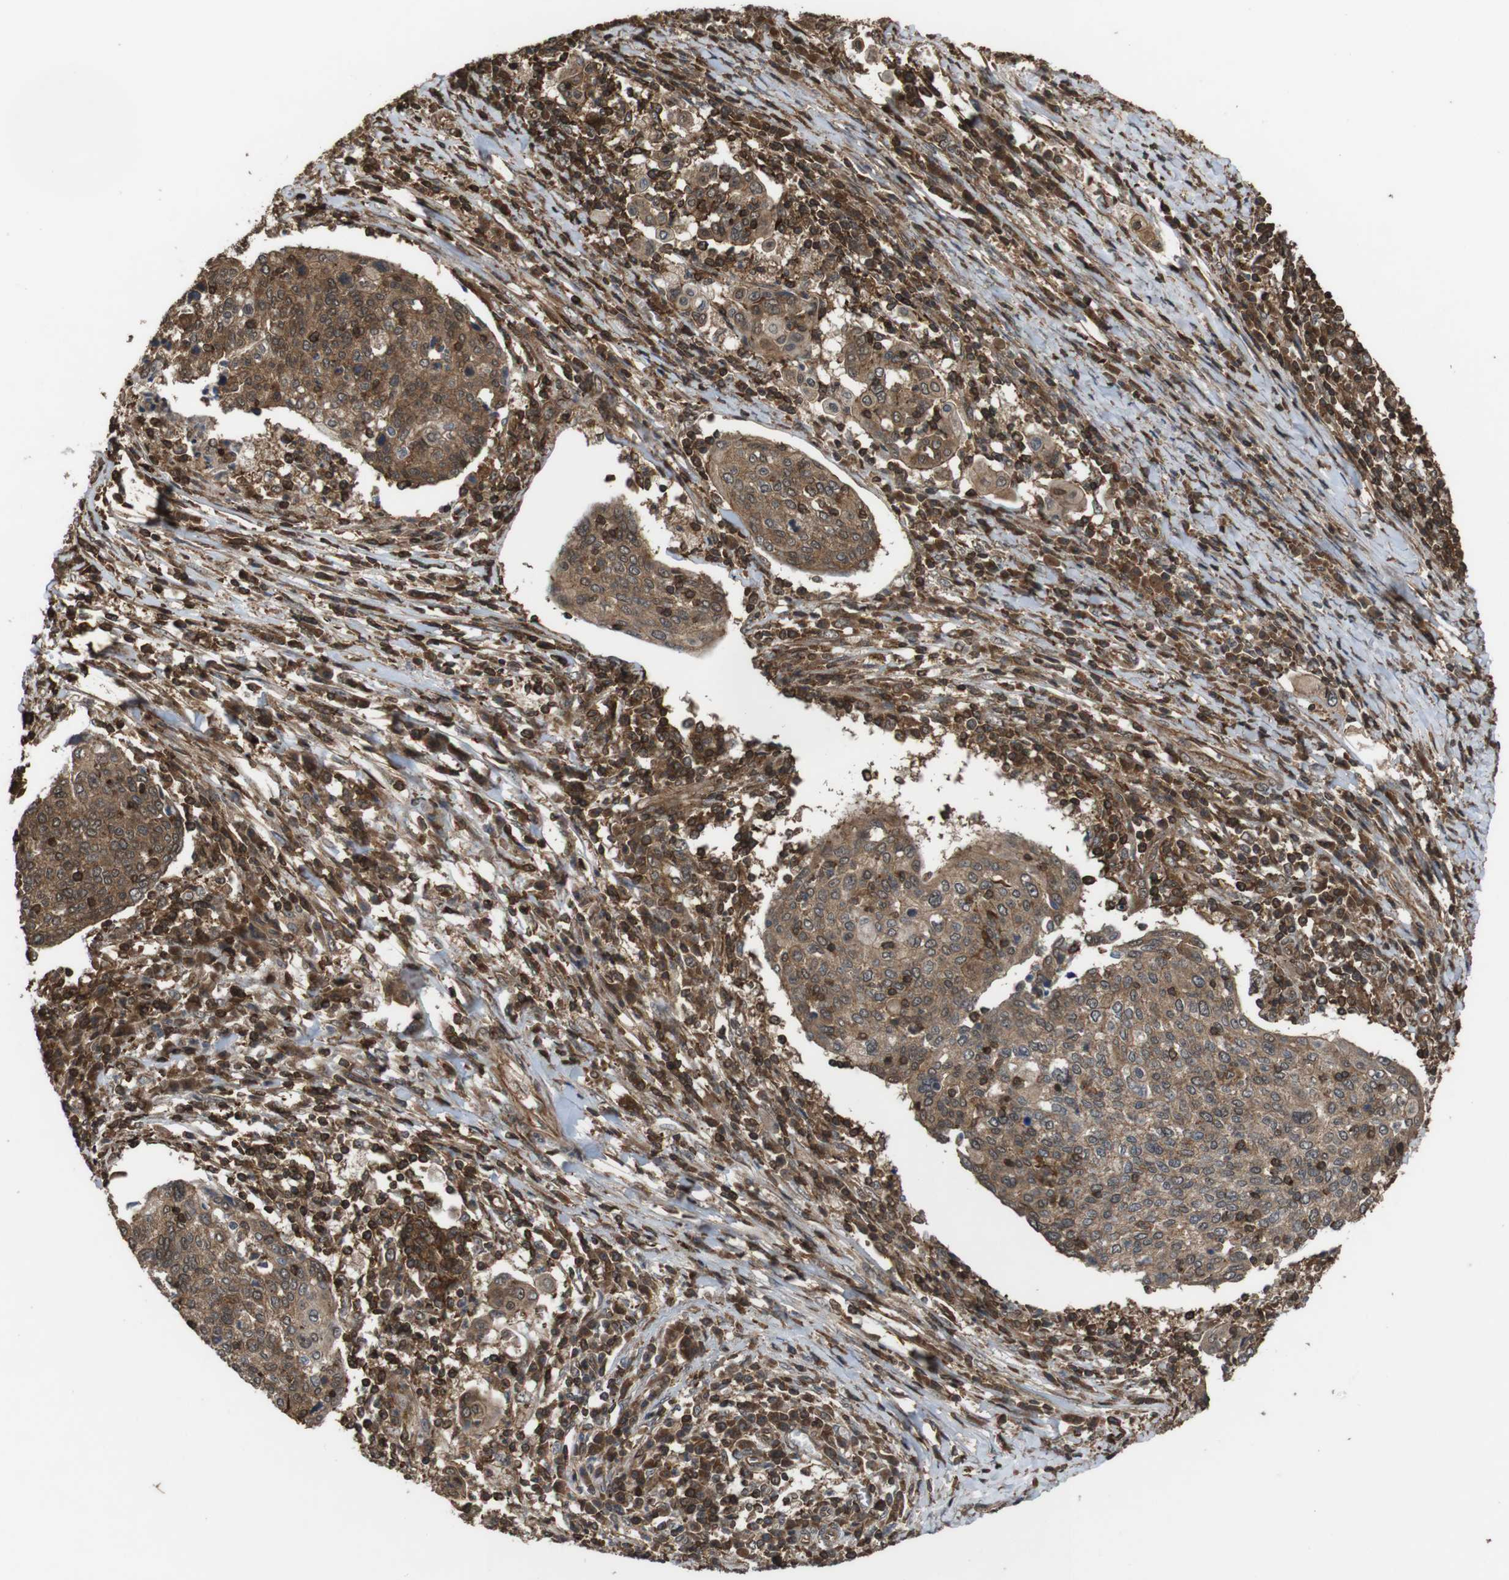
{"staining": {"intensity": "moderate", "quantity": ">75%", "location": "cytoplasmic/membranous"}, "tissue": "cervical cancer", "cell_type": "Tumor cells", "image_type": "cancer", "snomed": [{"axis": "morphology", "description": "Squamous cell carcinoma, NOS"}, {"axis": "topography", "description": "Cervix"}], "caption": "Cervical cancer (squamous cell carcinoma) stained with a brown dye exhibits moderate cytoplasmic/membranous positive positivity in approximately >75% of tumor cells.", "gene": "BAG4", "patient": {"sex": "female", "age": 40}}